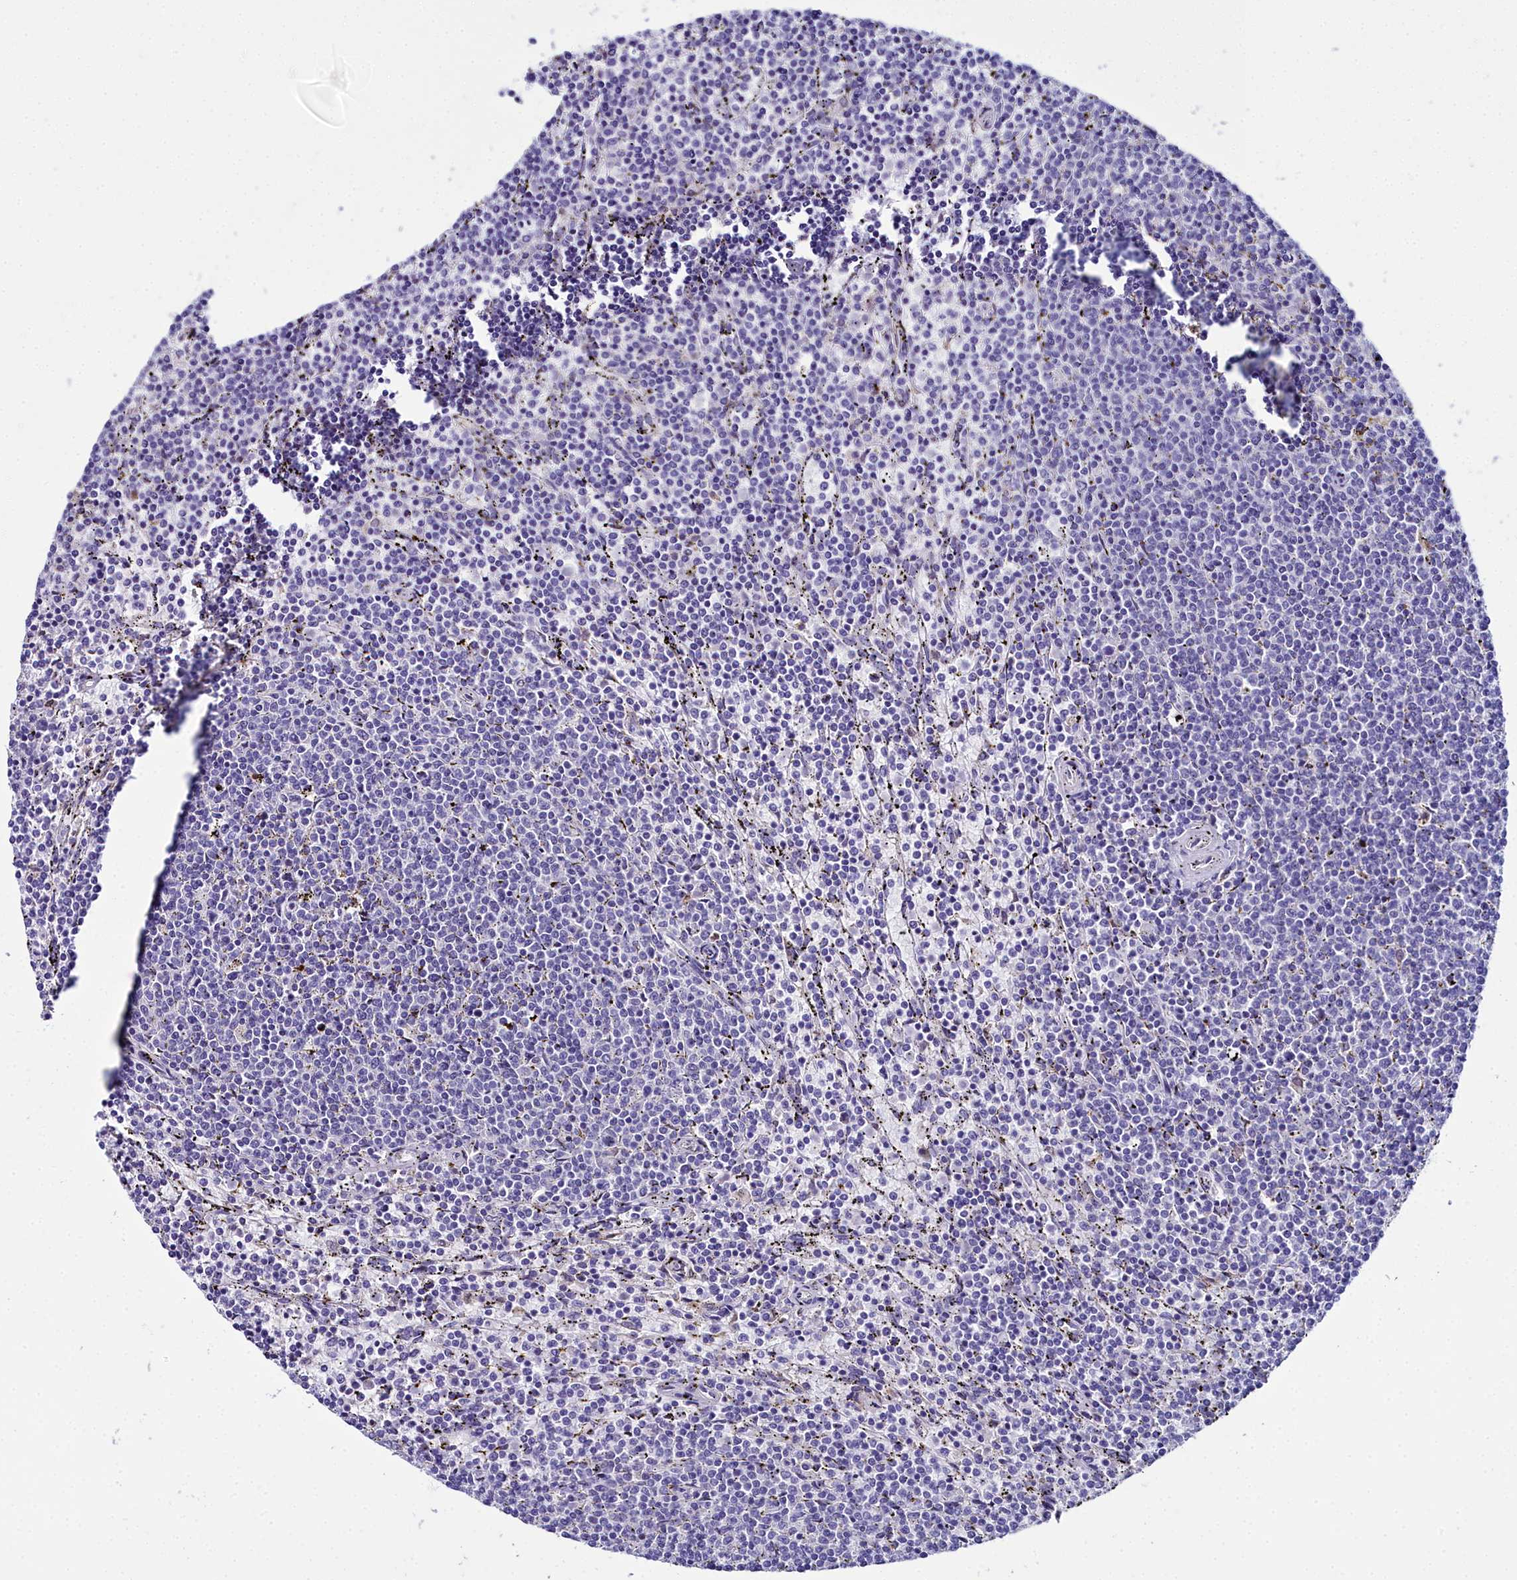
{"staining": {"intensity": "negative", "quantity": "none", "location": "none"}, "tissue": "lymphoma", "cell_type": "Tumor cells", "image_type": "cancer", "snomed": [{"axis": "morphology", "description": "Malignant lymphoma, non-Hodgkin's type, Low grade"}, {"axis": "topography", "description": "Spleen"}], "caption": "Tumor cells show no significant expression in lymphoma. (Brightfield microscopy of DAB (3,3'-diaminobenzidine) immunohistochemistry at high magnification).", "gene": "ELAPOR2", "patient": {"sex": "female", "age": 50}}